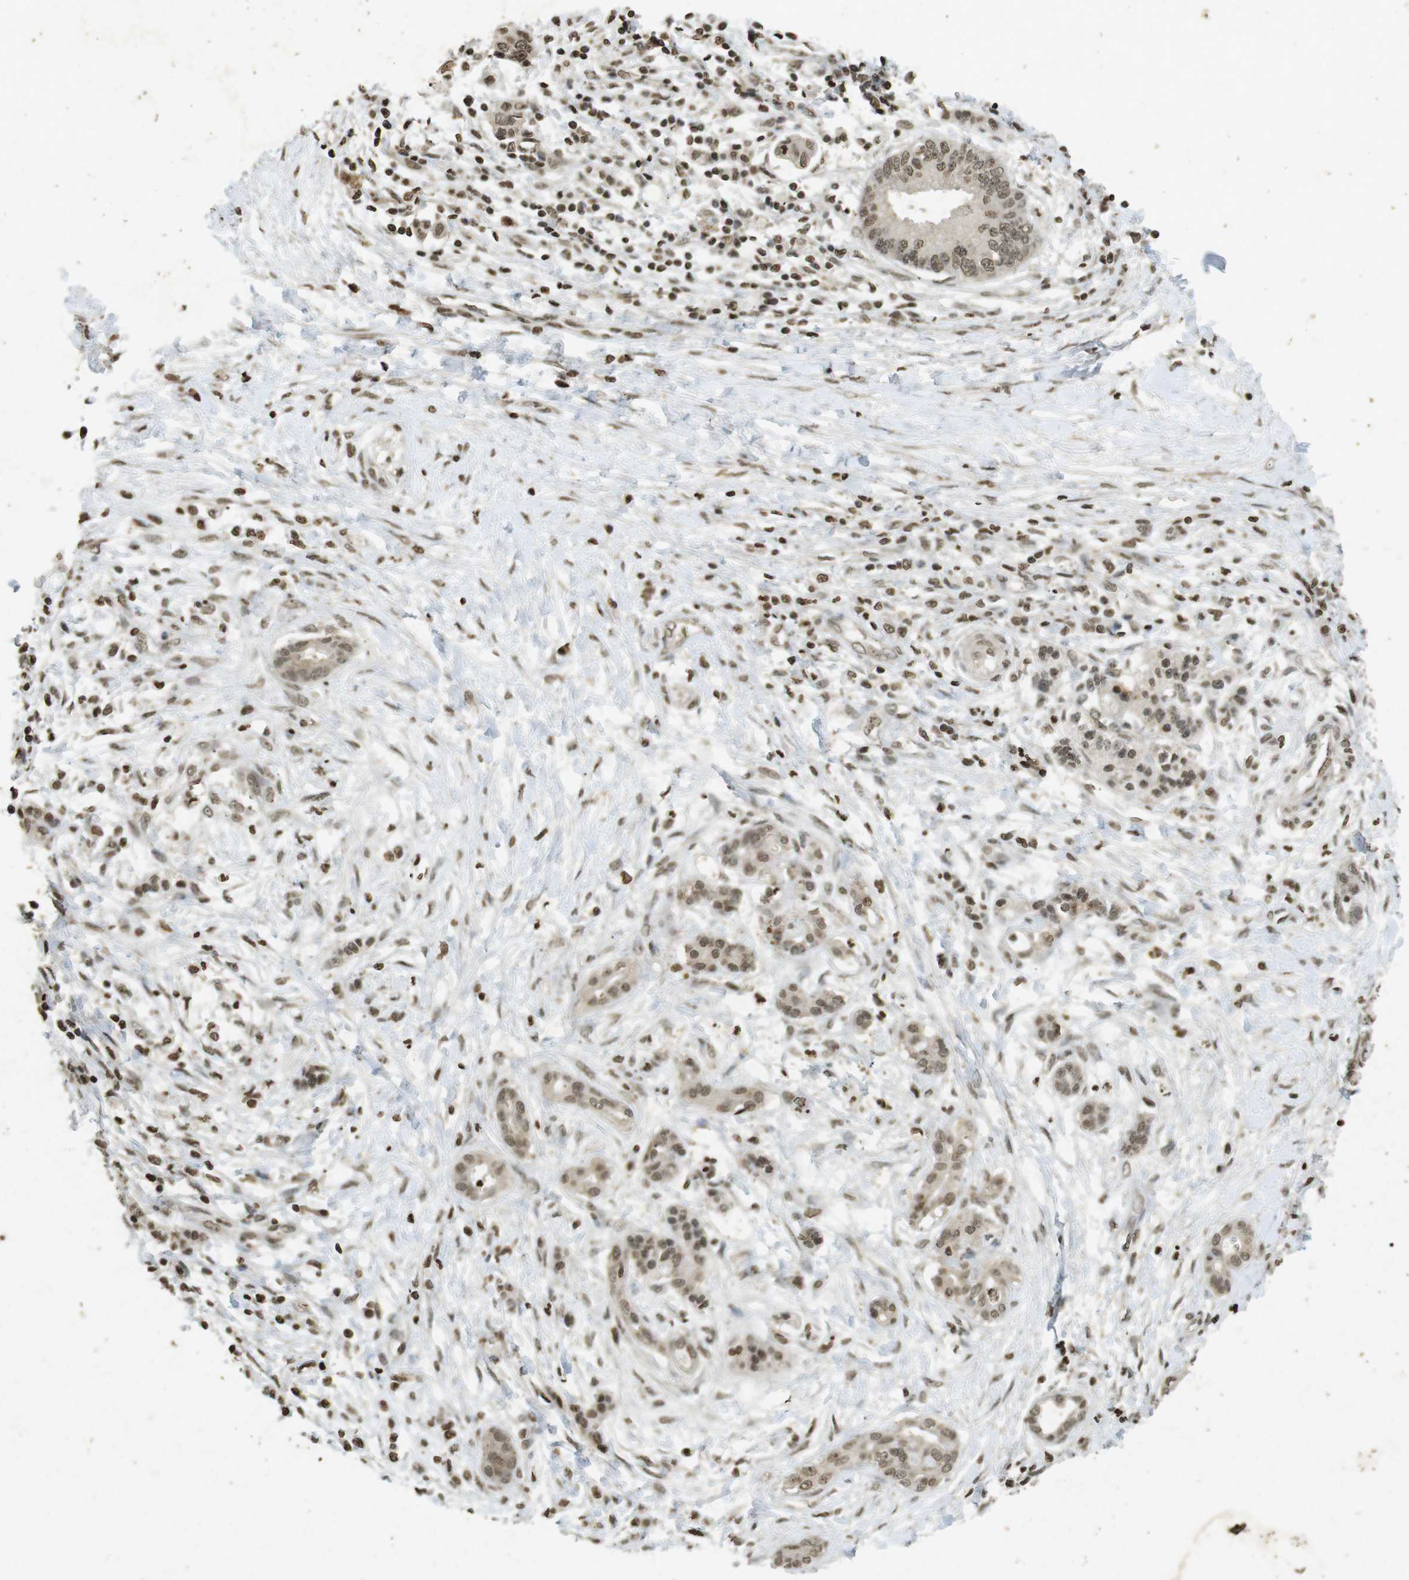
{"staining": {"intensity": "weak", "quantity": ">75%", "location": "nuclear"}, "tissue": "pancreatic cancer", "cell_type": "Tumor cells", "image_type": "cancer", "snomed": [{"axis": "morphology", "description": "Adenocarcinoma, NOS"}, {"axis": "topography", "description": "Pancreas"}], "caption": "Immunohistochemical staining of human pancreatic cancer (adenocarcinoma) demonstrates low levels of weak nuclear positivity in about >75% of tumor cells.", "gene": "ORC4", "patient": {"sex": "male", "age": 56}}